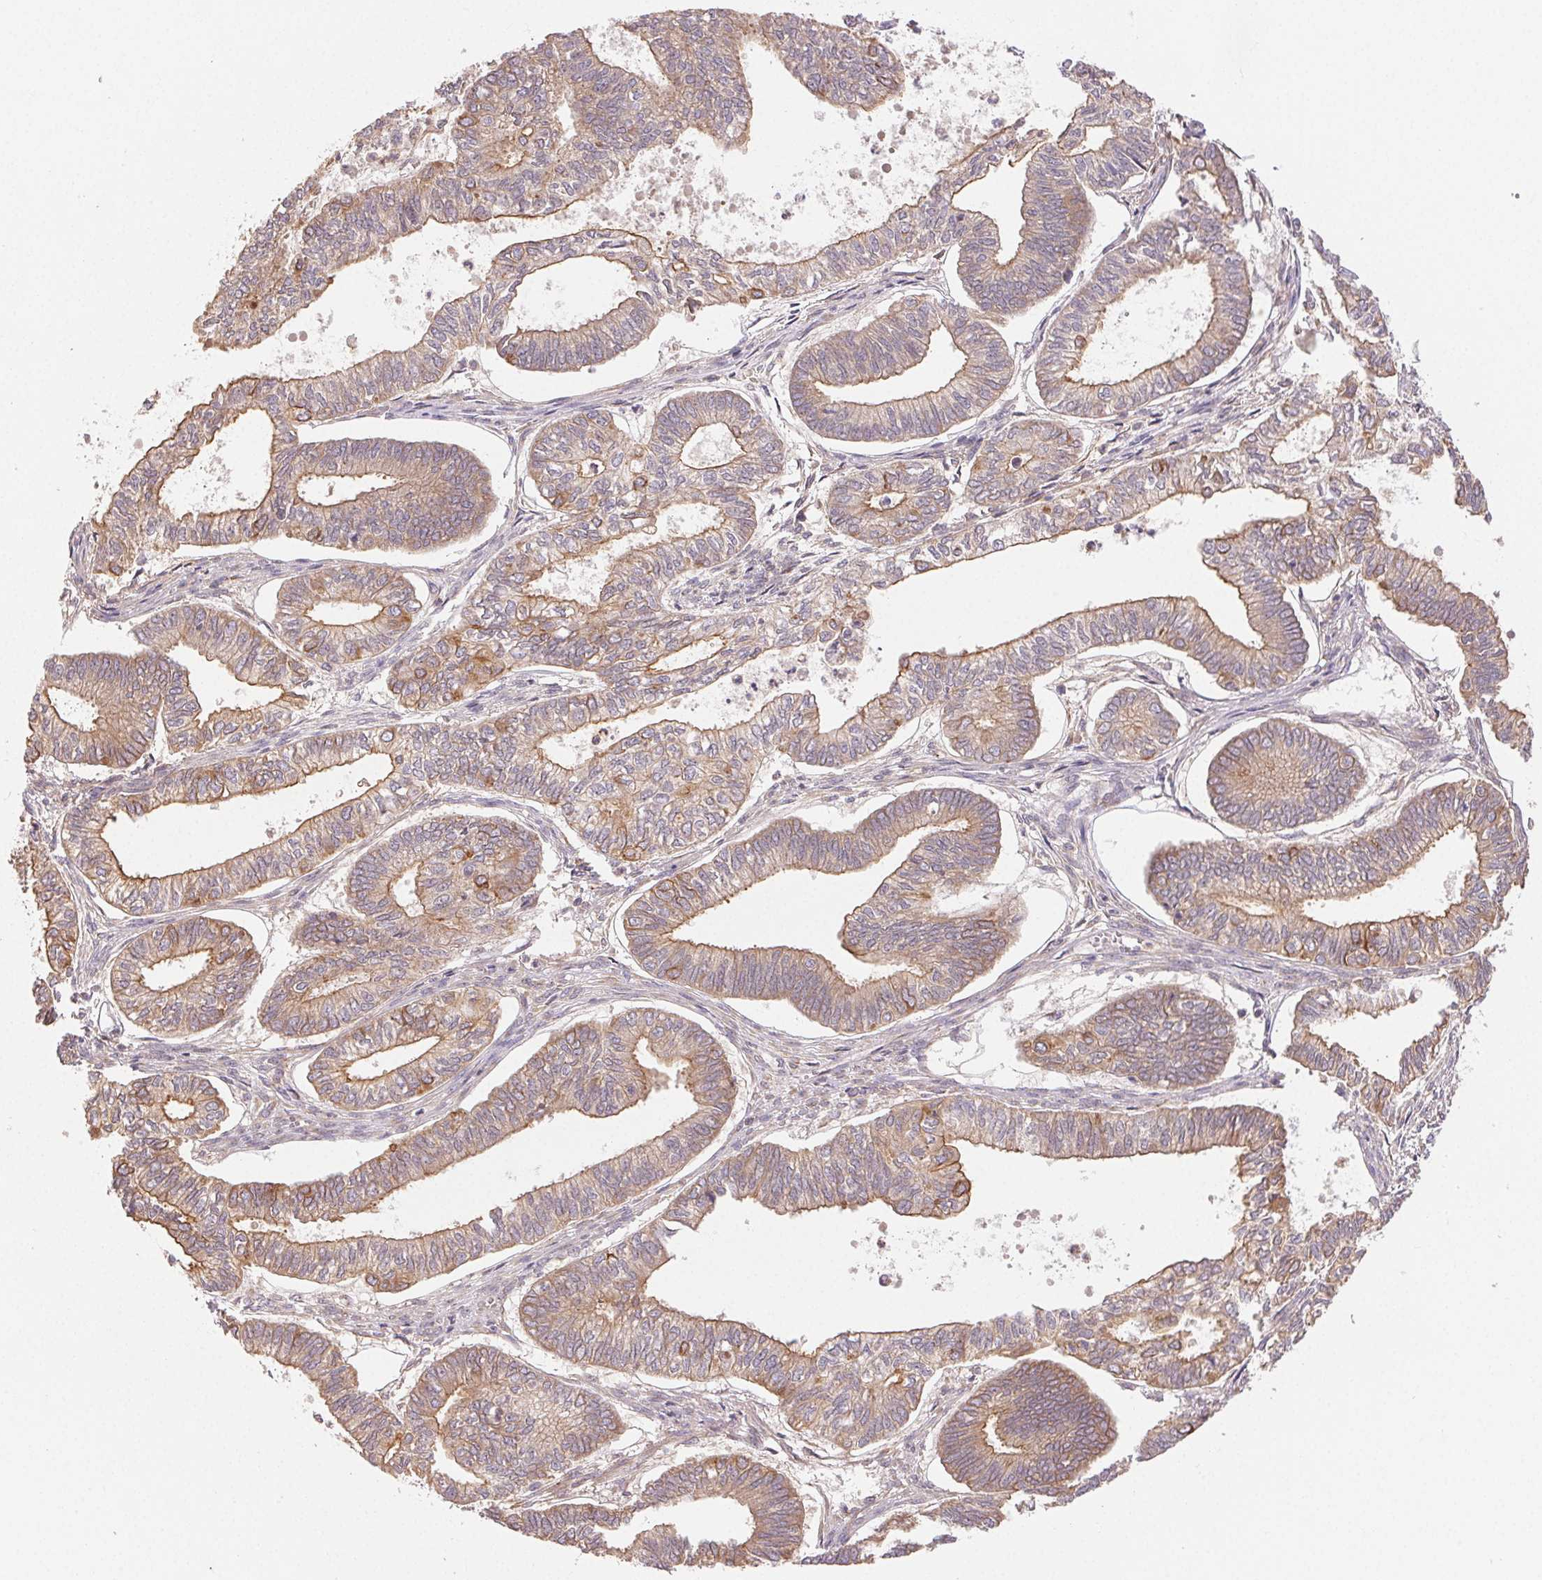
{"staining": {"intensity": "moderate", "quantity": "25%-75%", "location": "cytoplasmic/membranous"}, "tissue": "ovarian cancer", "cell_type": "Tumor cells", "image_type": "cancer", "snomed": [{"axis": "morphology", "description": "Carcinoma, endometroid"}, {"axis": "topography", "description": "Ovary"}], "caption": "Immunohistochemical staining of ovarian endometroid carcinoma exhibits moderate cytoplasmic/membranous protein expression in about 25%-75% of tumor cells.", "gene": "MAPKAPK2", "patient": {"sex": "female", "age": 64}}